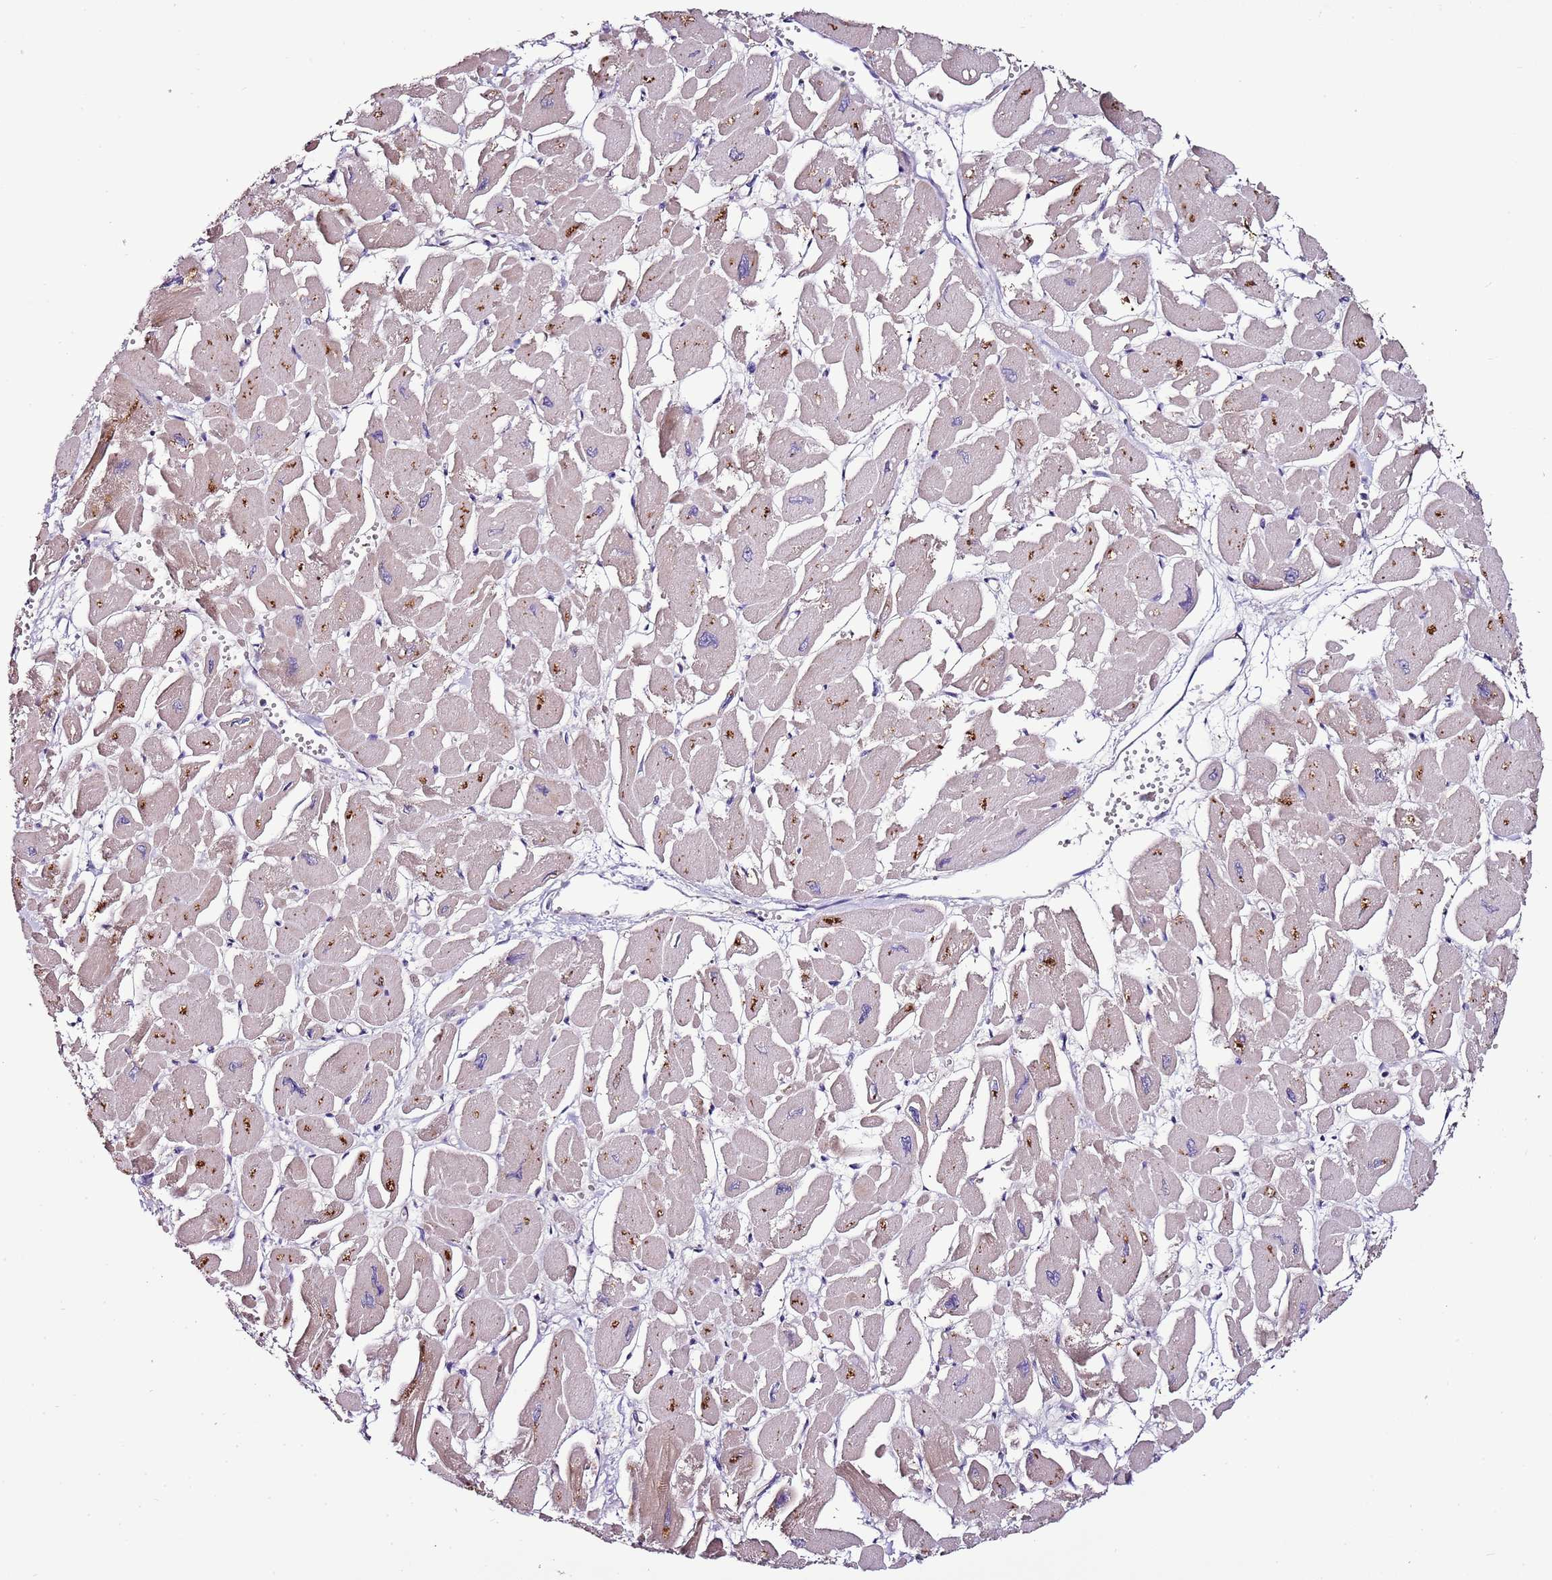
{"staining": {"intensity": "weak", "quantity": "<25%", "location": "cytoplasmic/membranous"}, "tissue": "heart muscle", "cell_type": "Cardiomyocytes", "image_type": "normal", "snomed": [{"axis": "morphology", "description": "Normal tissue, NOS"}, {"axis": "topography", "description": "Heart"}], "caption": "Immunohistochemical staining of benign heart muscle exhibits no significant staining in cardiomyocytes.", "gene": "FAM20A", "patient": {"sex": "male", "age": 54}}